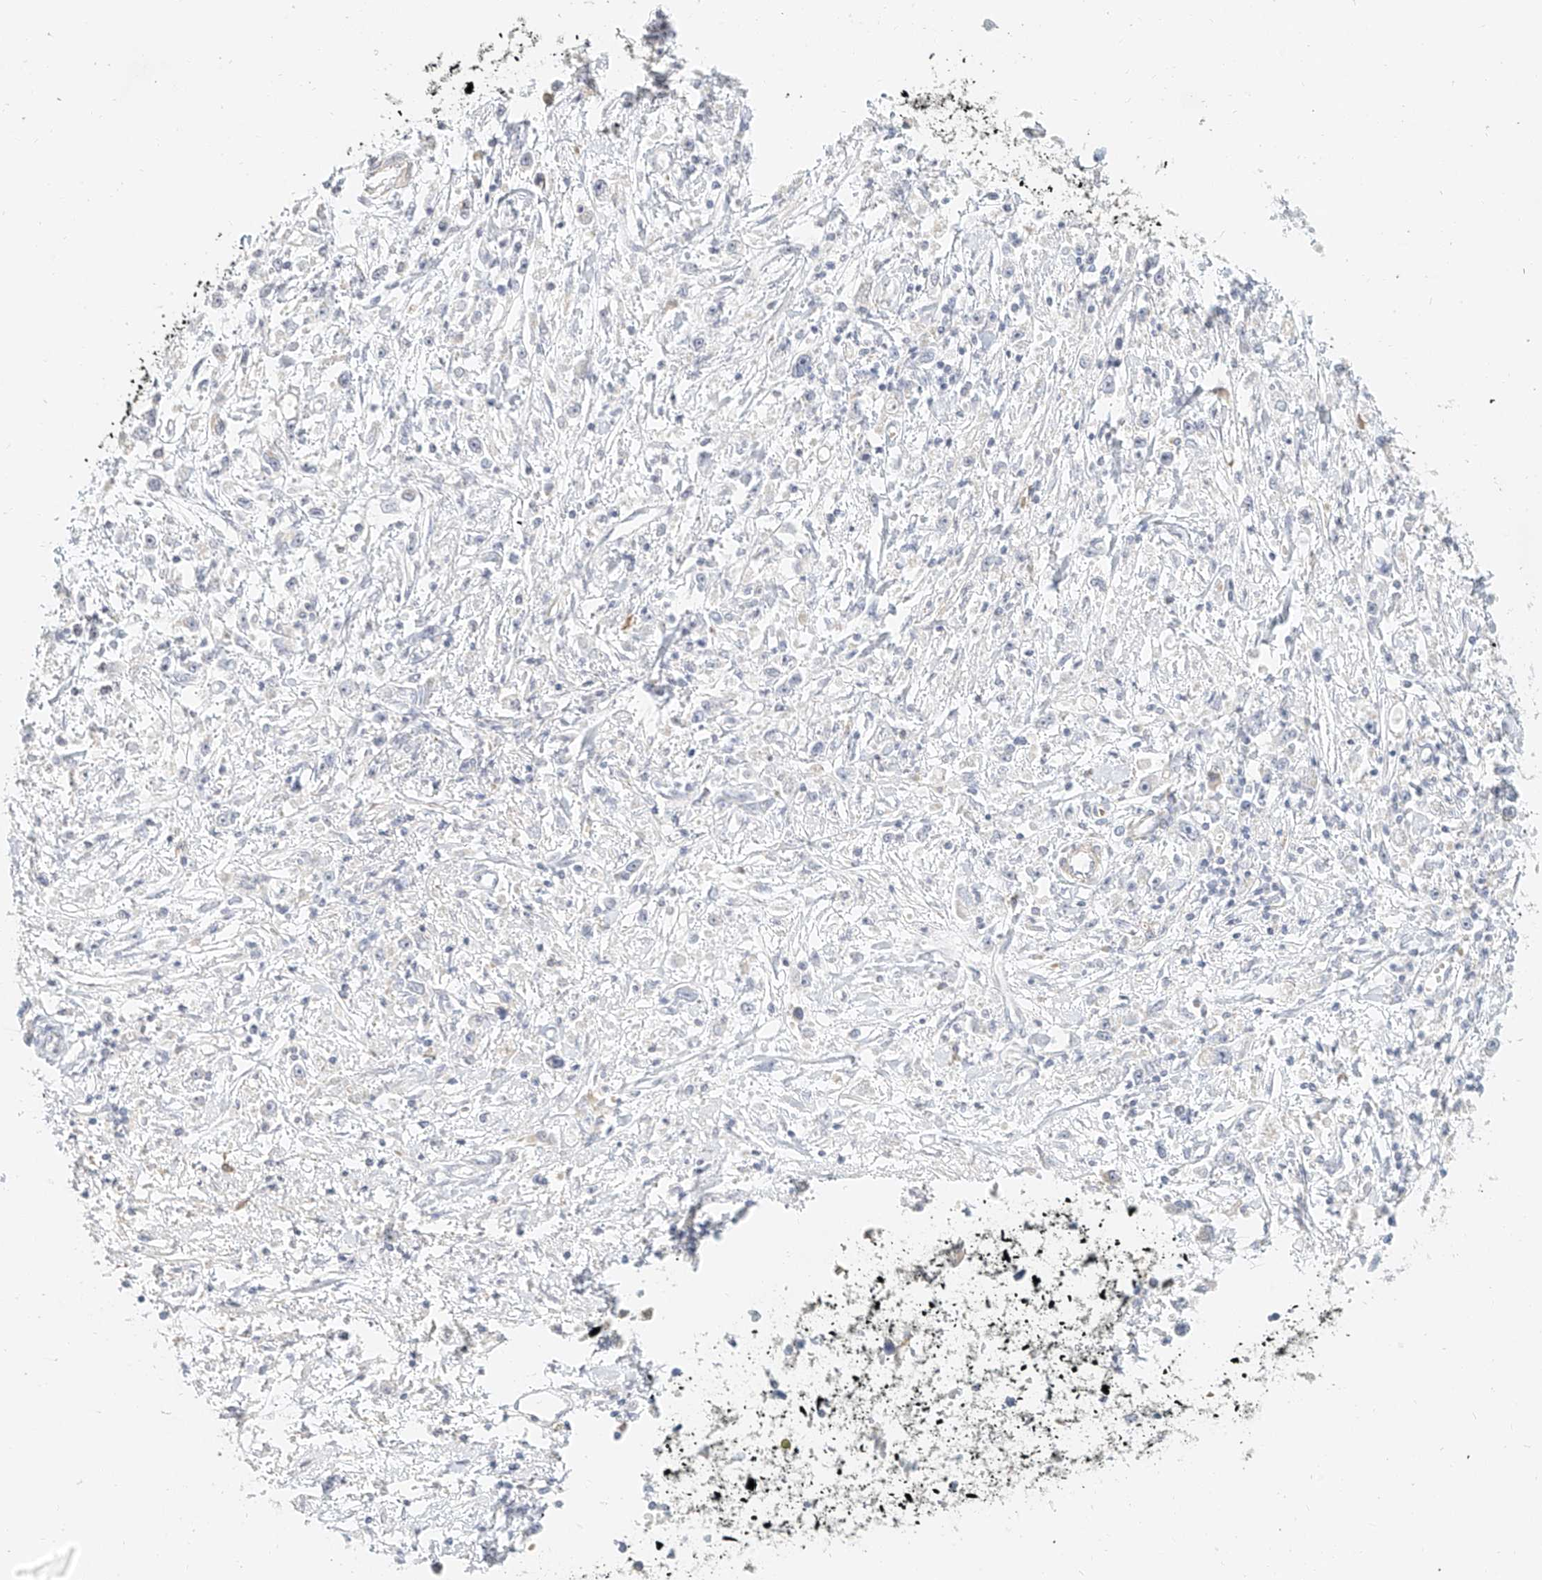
{"staining": {"intensity": "negative", "quantity": "none", "location": "none"}, "tissue": "stomach cancer", "cell_type": "Tumor cells", "image_type": "cancer", "snomed": [{"axis": "morphology", "description": "Adenocarcinoma, NOS"}, {"axis": "topography", "description": "Stomach"}], "caption": "A micrograph of stomach adenocarcinoma stained for a protein exhibits no brown staining in tumor cells.", "gene": "CXorf58", "patient": {"sex": "female", "age": 59}}